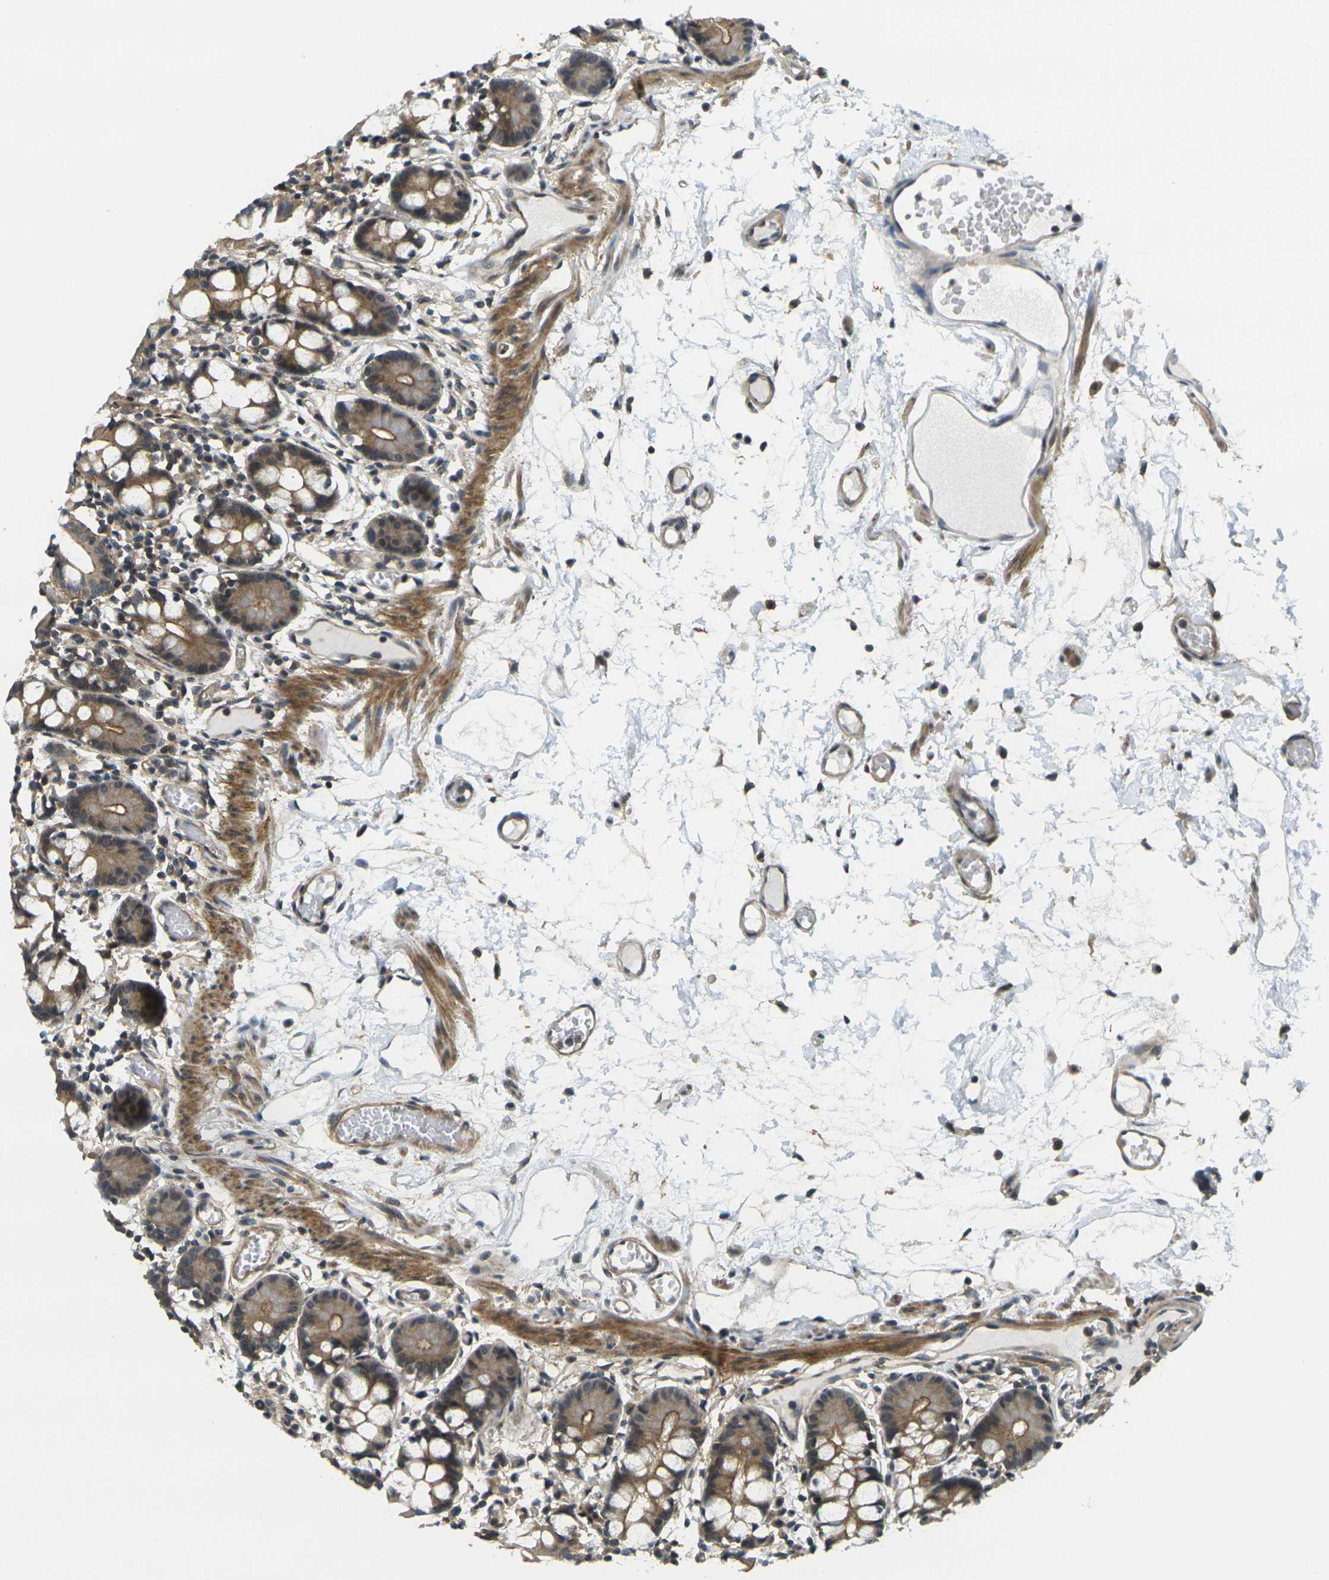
{"staining": {"intensity": "moderate", "quantity": ">75%", "location": "cytoplasmic/membranous"}, "tissue": "small intestine", "cell_type": "Glandular cells", "image_type": "normal", "snomed": [{"axis": "morphology", "description": "Normal tissue, NOS"}, {"axis": "morphology", "description": "Cystadenocarcinoma, serous, Metastatic site"}, {"axis": "topography", "description": "Small intestine"}], "caption": "Immunohistochemistry (IHC) (DAB) staining of unremarkable human small intestine exhibits moderate cytoplasmic/membranous protein positivity in about >75% of glandular cells. (Stains: DAB (3,3'-diaminobenzidine) in brown, nuclei in blue, Microscopy: brightfield microscopy at high magnification).", "gene": "KCTD10", "patient": {"sex": "female", "age": 61}}